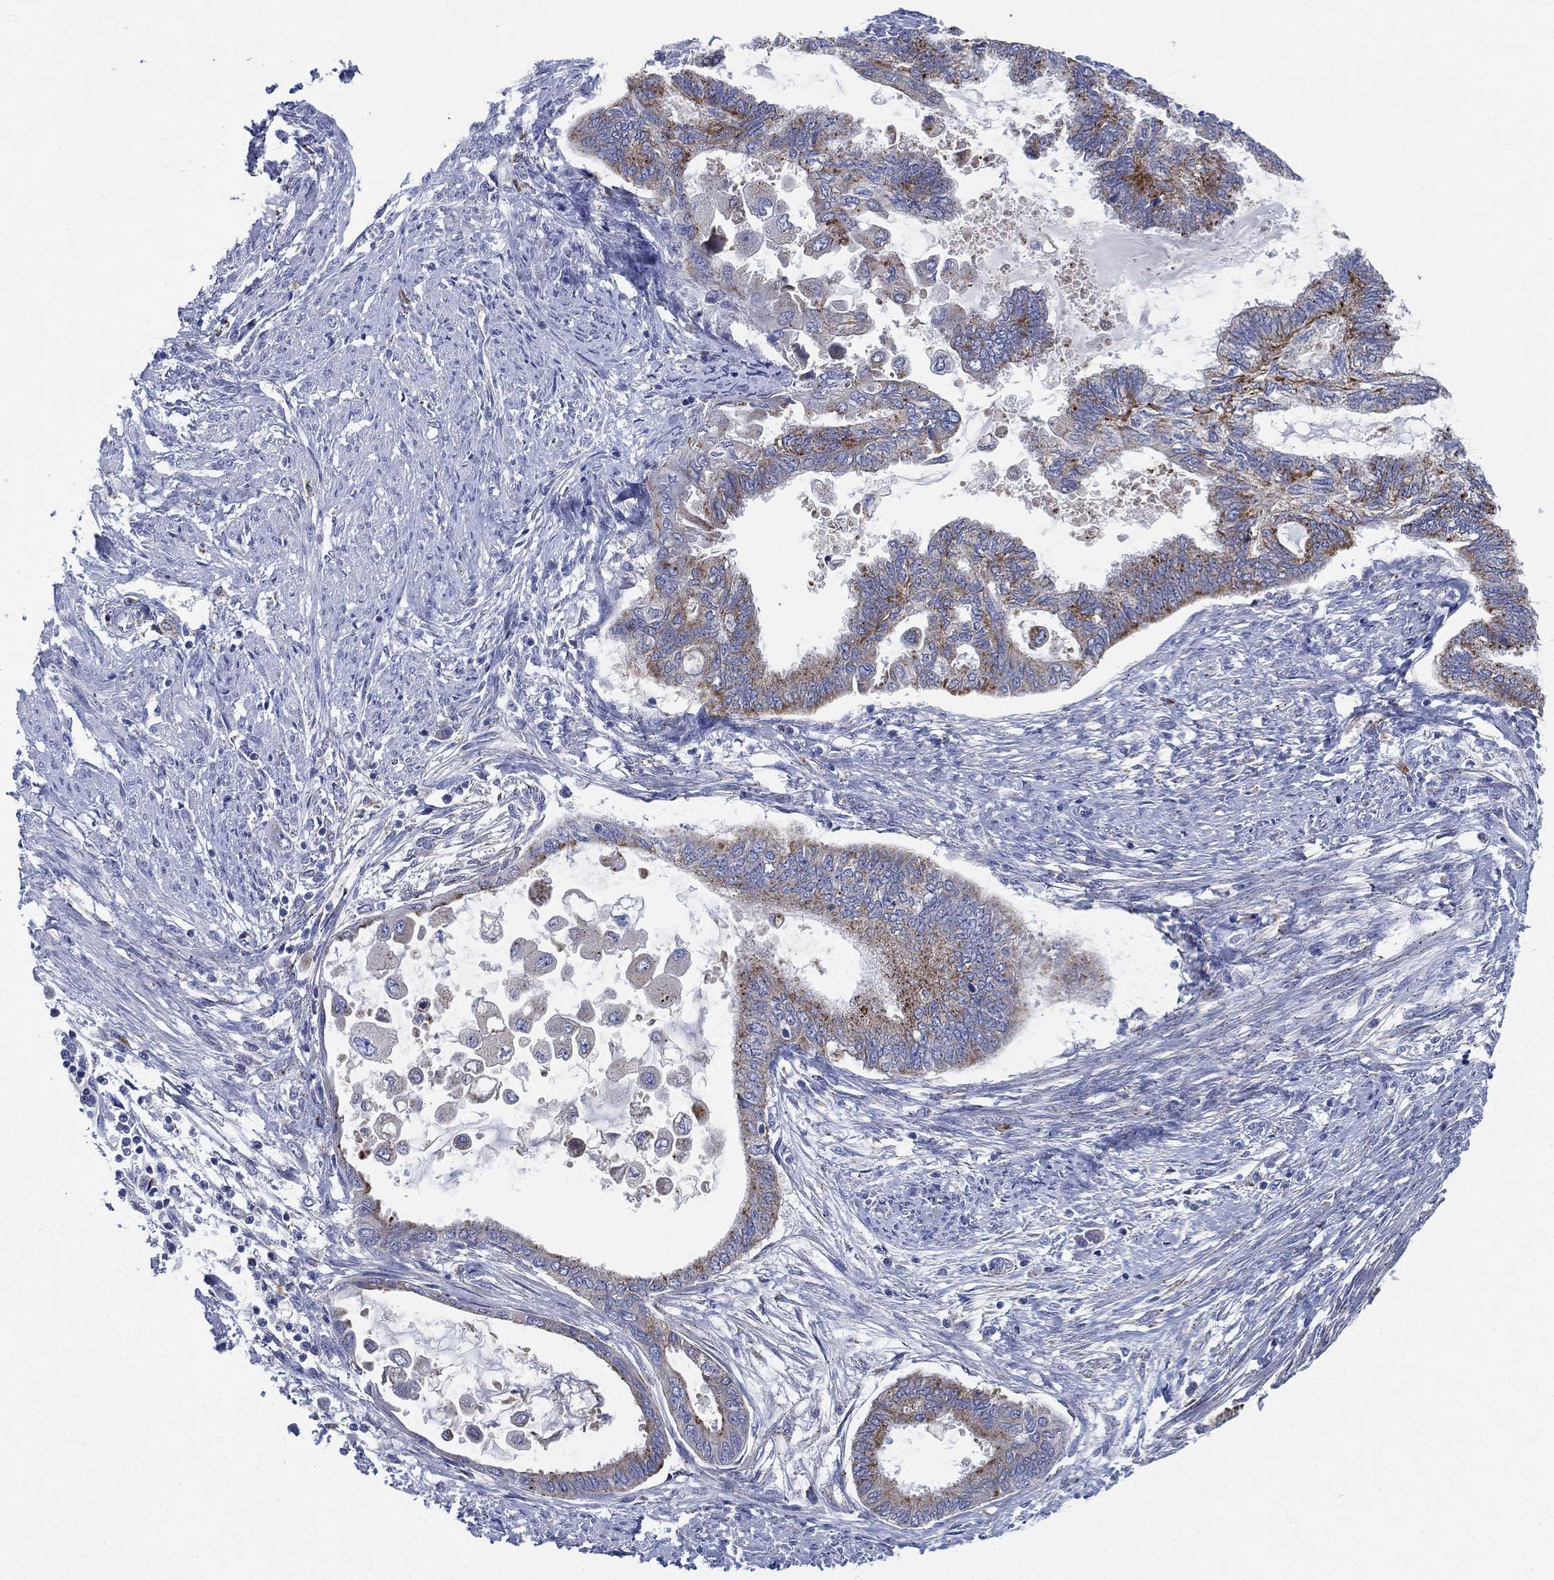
{"staining": {"intensity": "moderate", "quantity": "25%-75%", "location": "cytoplasmic/membranous"}, "tissue": "endometrial cancer", "cell_type": "Tumor cells", "image_type": "cancer", "snomed": [{"axis": "morphology", "description": "Adenocarcinoma, NOS"}, {"axis": "topography", "description": "Endometrium"}], "caption": "The micrograph reveals a brown stain indicating the presence of a protein in the cytoplasmic/membranous of tumor cells in endometrial cancer (adenocarcinoma).", "gene": "GALNS", "patient": {"sex": "female", "age": 86}}